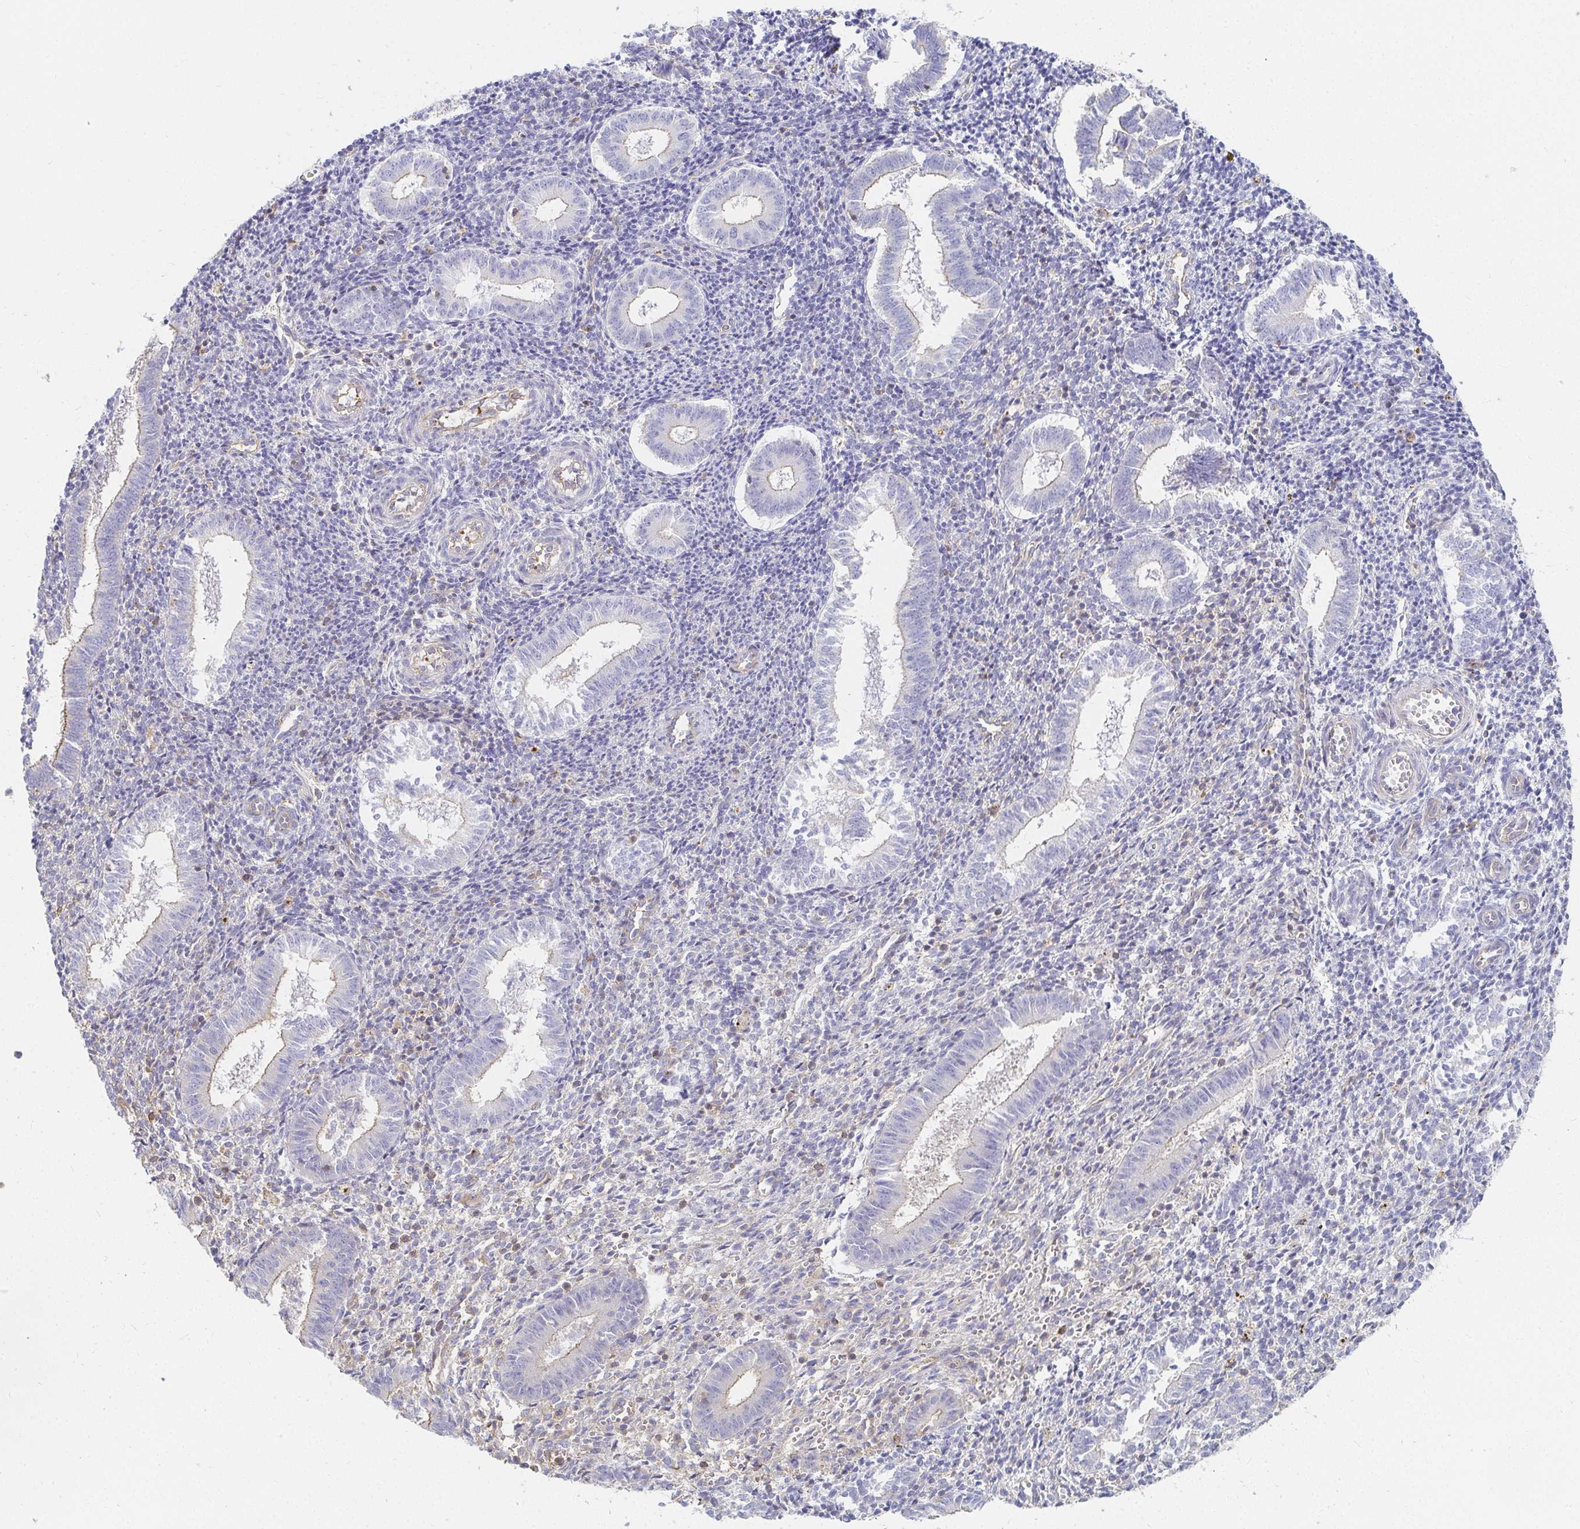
{"staining": {"intensity": "negative", "quantity": "none", "location": "none"}, "tissue": "endometrium", "cell_type": "Cells in endometrial stroma", "image_type": "normal", "snomed": [{"axis": "morphology", "description": "Normal tissue, NOS"}, {"axis": "topography", "description": "Endometrium"}], "caption": "The micrograph displays no significant positivity in cells in endometrial stroma of endometrium.", "gene": "TSPAN19", "patient": {"sex": "female", "age": 25}}